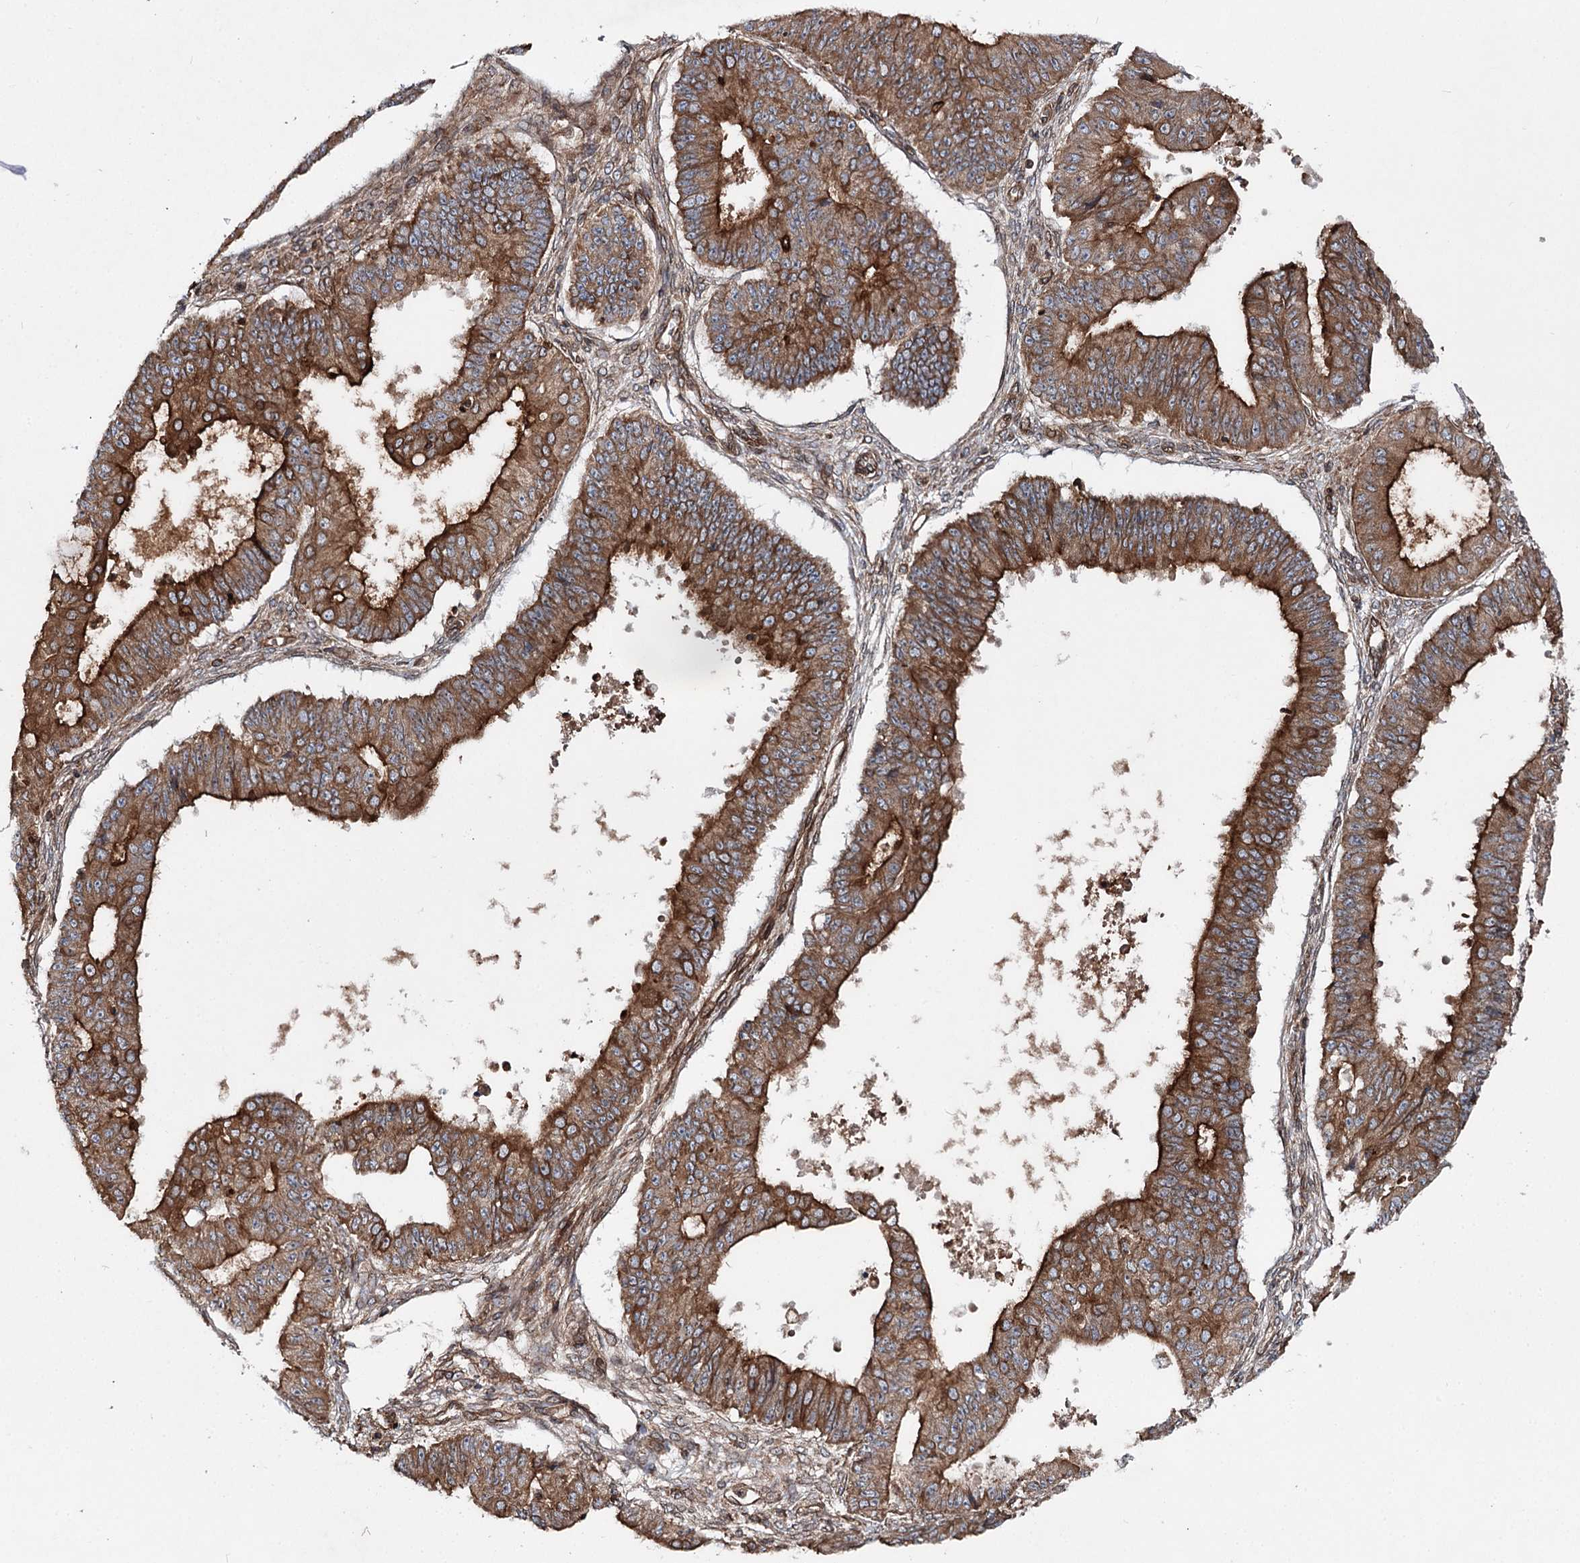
{"staining": {"intensity": "strong", "quantity": ">75%", "location": "cytoplasmic/membranous"}, "tissue": "ovarian cancer", "cell_type": "Tumor cells", "image_type": "cancer", "snomed": [{"axis": "morphology", "description": "Carcinoma, endometroid"}, {"axis": "topography", "description": "Appendix"}, {"axis": "topography", "description": "Ovary"}], "caption": "A photomicrograph of human ovarian cancer stained for a protein displays strong cytoplasmic/membranous brown staining in tumor cells. The staining was performed using DAB to visualize the protein expression in brown, while the nuclei were stained in blue with hematoxylin (Magnification: 20x).", "gene": "FGFR1OP2", "patient": {"sex": "female", "age": 42}}